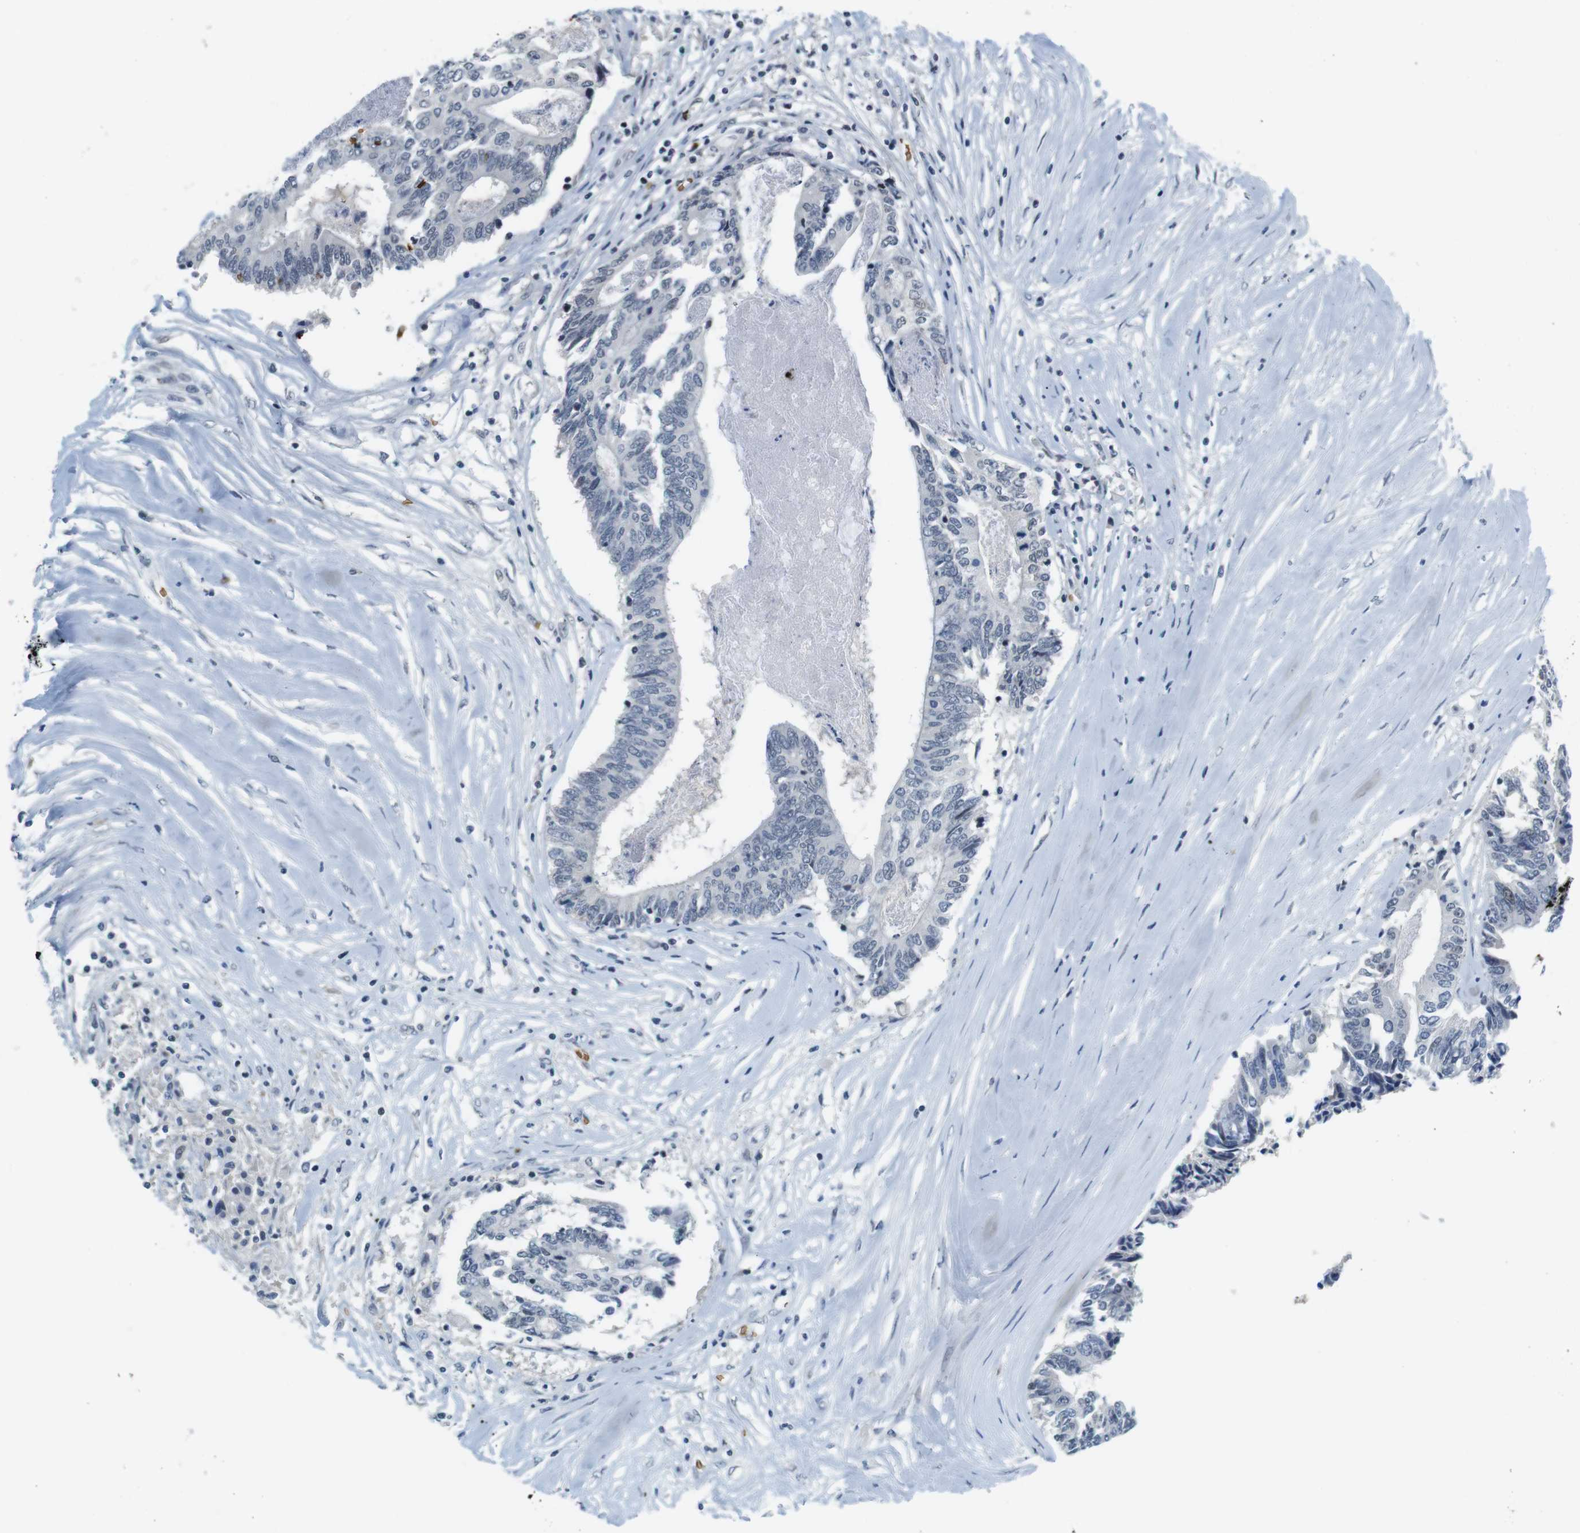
{"staining": {"intensity": "negative", "quantity": "none", "location": "none"}, "tissue": "colorectal cancer", "cell_type": "Tumor cells", "image_type": "cancer", "snomed": [{"axis": "morphology", "description": "Adenocarcinoma, NOS"}, {"axis": "topography", "description": "Rectum"}], "caption": "A high-resolution histopathology image shows immunohistochemistry (IHC) staining of colorectal cancer, which displays no significant positivity in tumor cells.", "gene": "SLC4A1", "patient": {"sex": "male", "age": 63}}